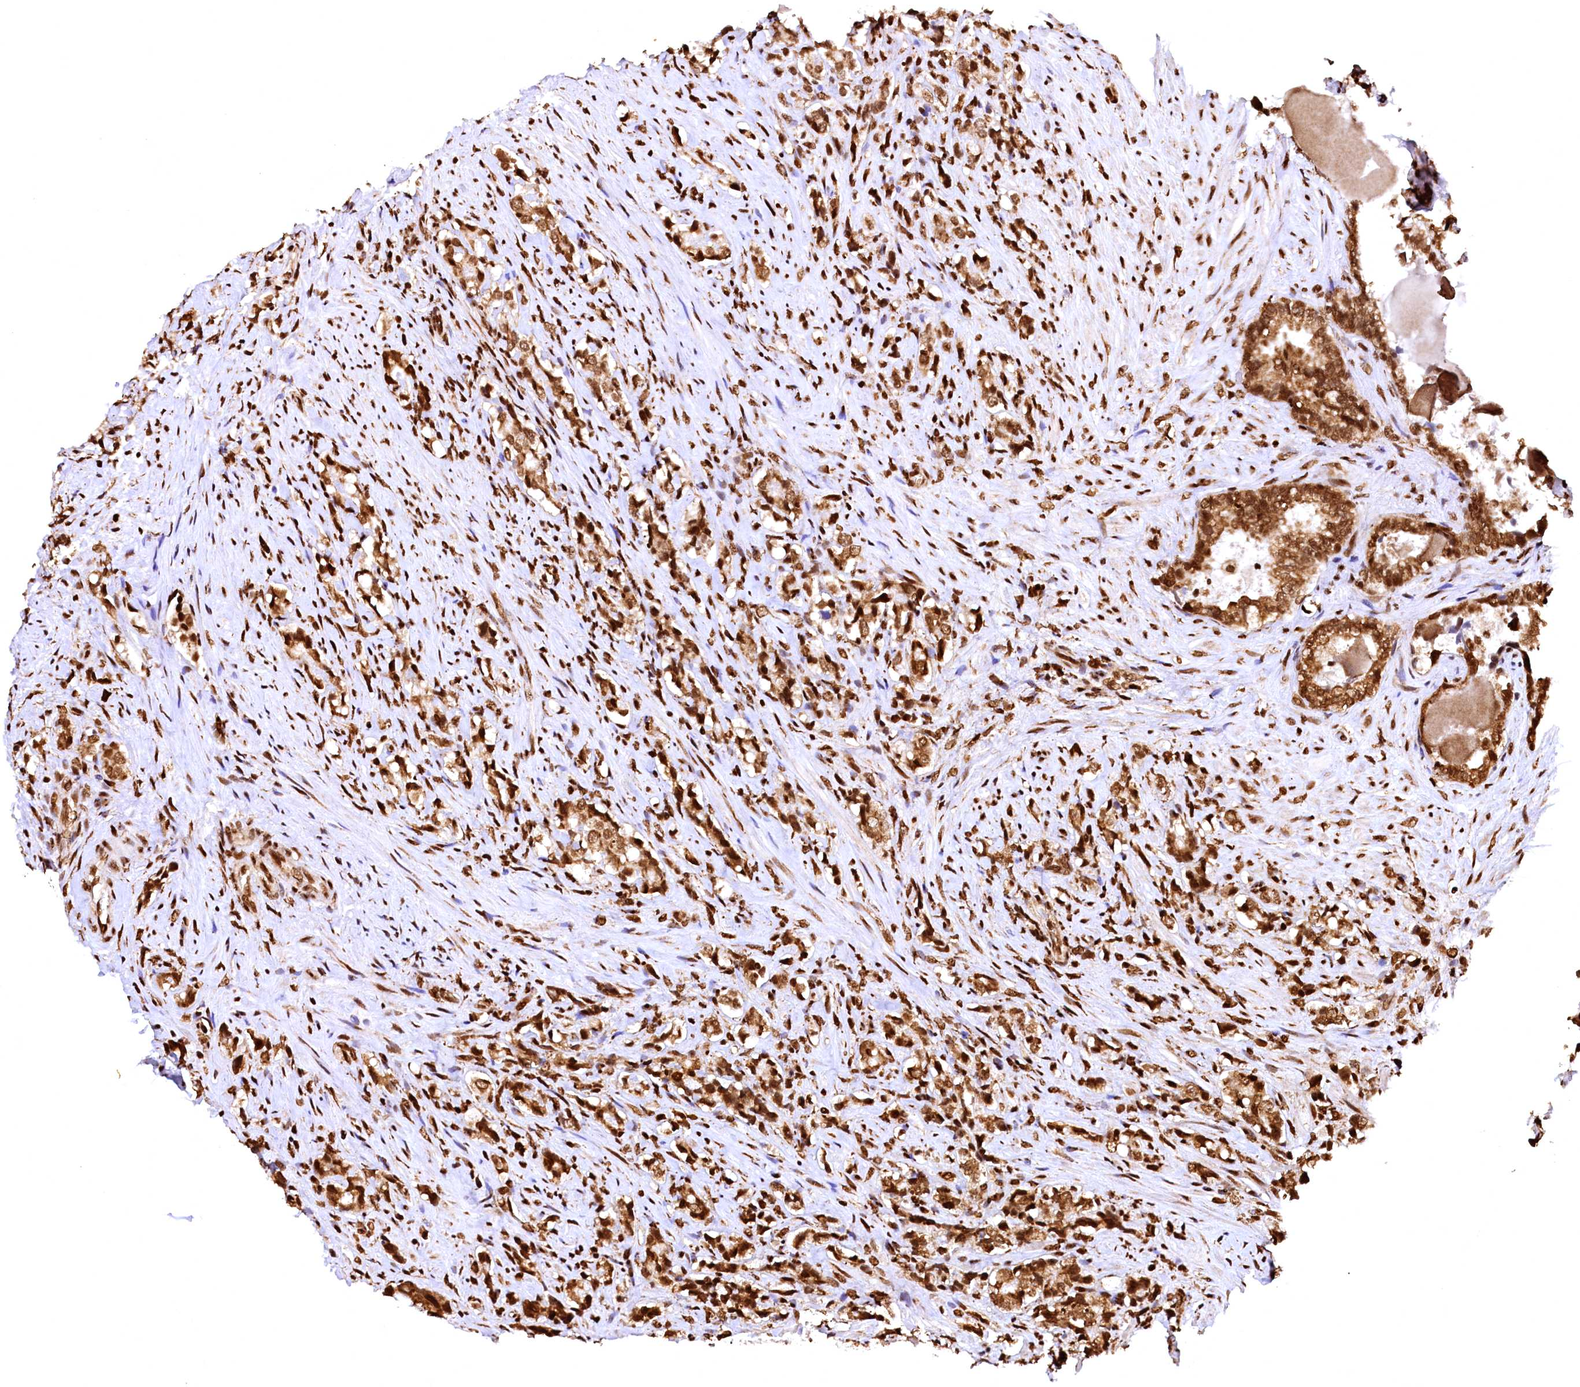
{"staining": {"intensity": "strong", "quantity": ">75%", "location": "cytoplasmic/membranous,nuclear"}, "tissue": "prostate cancer", "cell_type": "Tumor cells", "image_type": "cancer", "snomed": [{"axis": "morphology", "description": "Adenocarcinoma, High grade"}, {"axis": "topography", "description": "Prostate"}], "caption": "This micrograph demonstrates IHC staining of human prostate adenocarcinoma (high-grade), with high strong cytoplasmic/membranous and nuclear positivity in about >75% of tumor cells.", "gene": "PDS5B", "patient": {"sex": "male", "age": 65}}